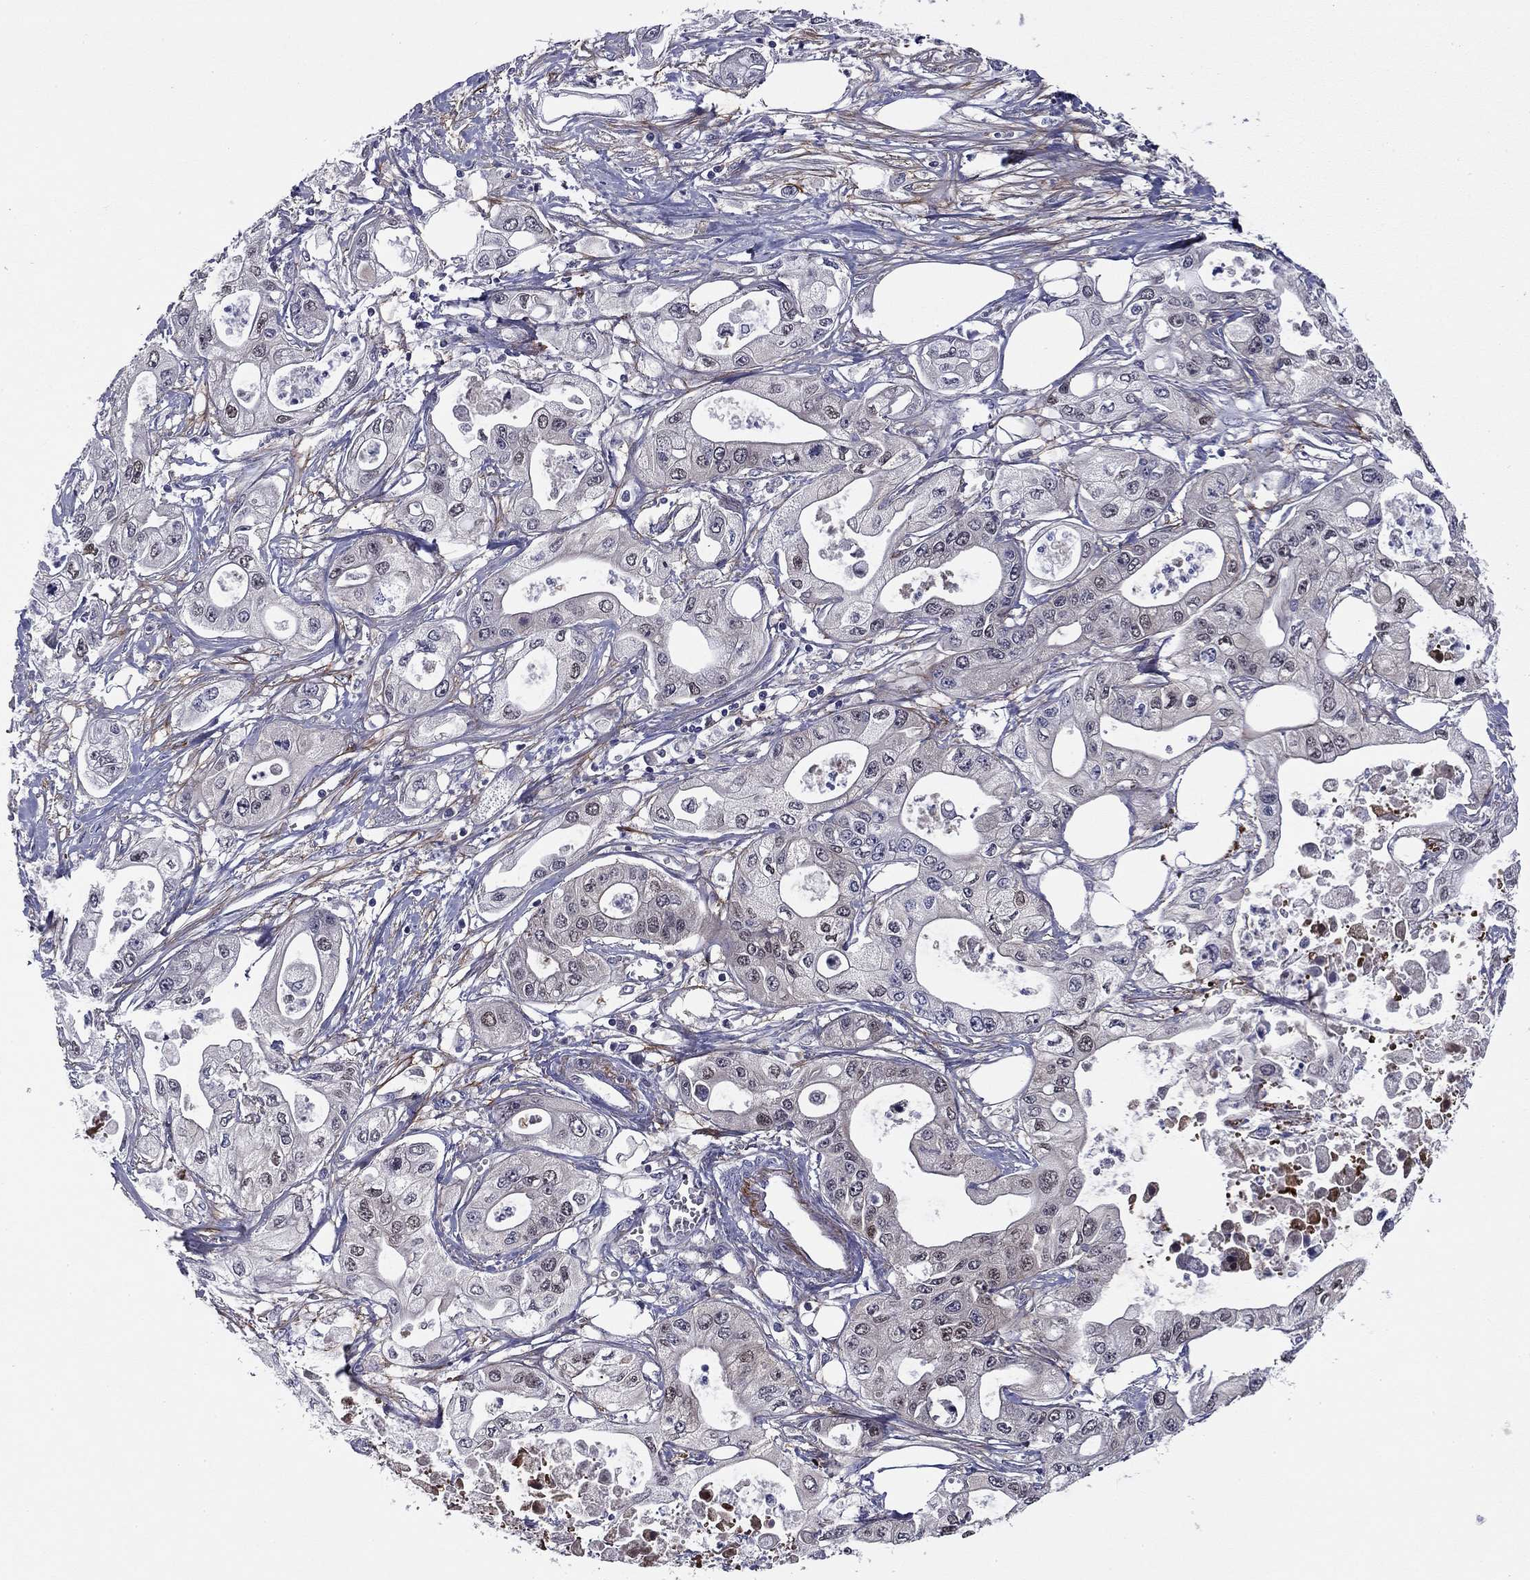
{"staining": {"intensity": "weak", "quantity": "<25%", "location": "nuclear"}, "tissue": "pancreatic cancer", "cell_type": "Tumor cells", "image_type": "cancer", "snomed": [{"axis": "morphology", "description": "Adenocarcinoma, NOS"}, {"axis": "topography", "description": "Pancreas"}], "caption": "The histopathology image displays no significant expression in tumor cells of pancreatic cancer (adenocarcinoma).", "gene": "REXO5", "patient": {"sex": "male", "age": 70}}